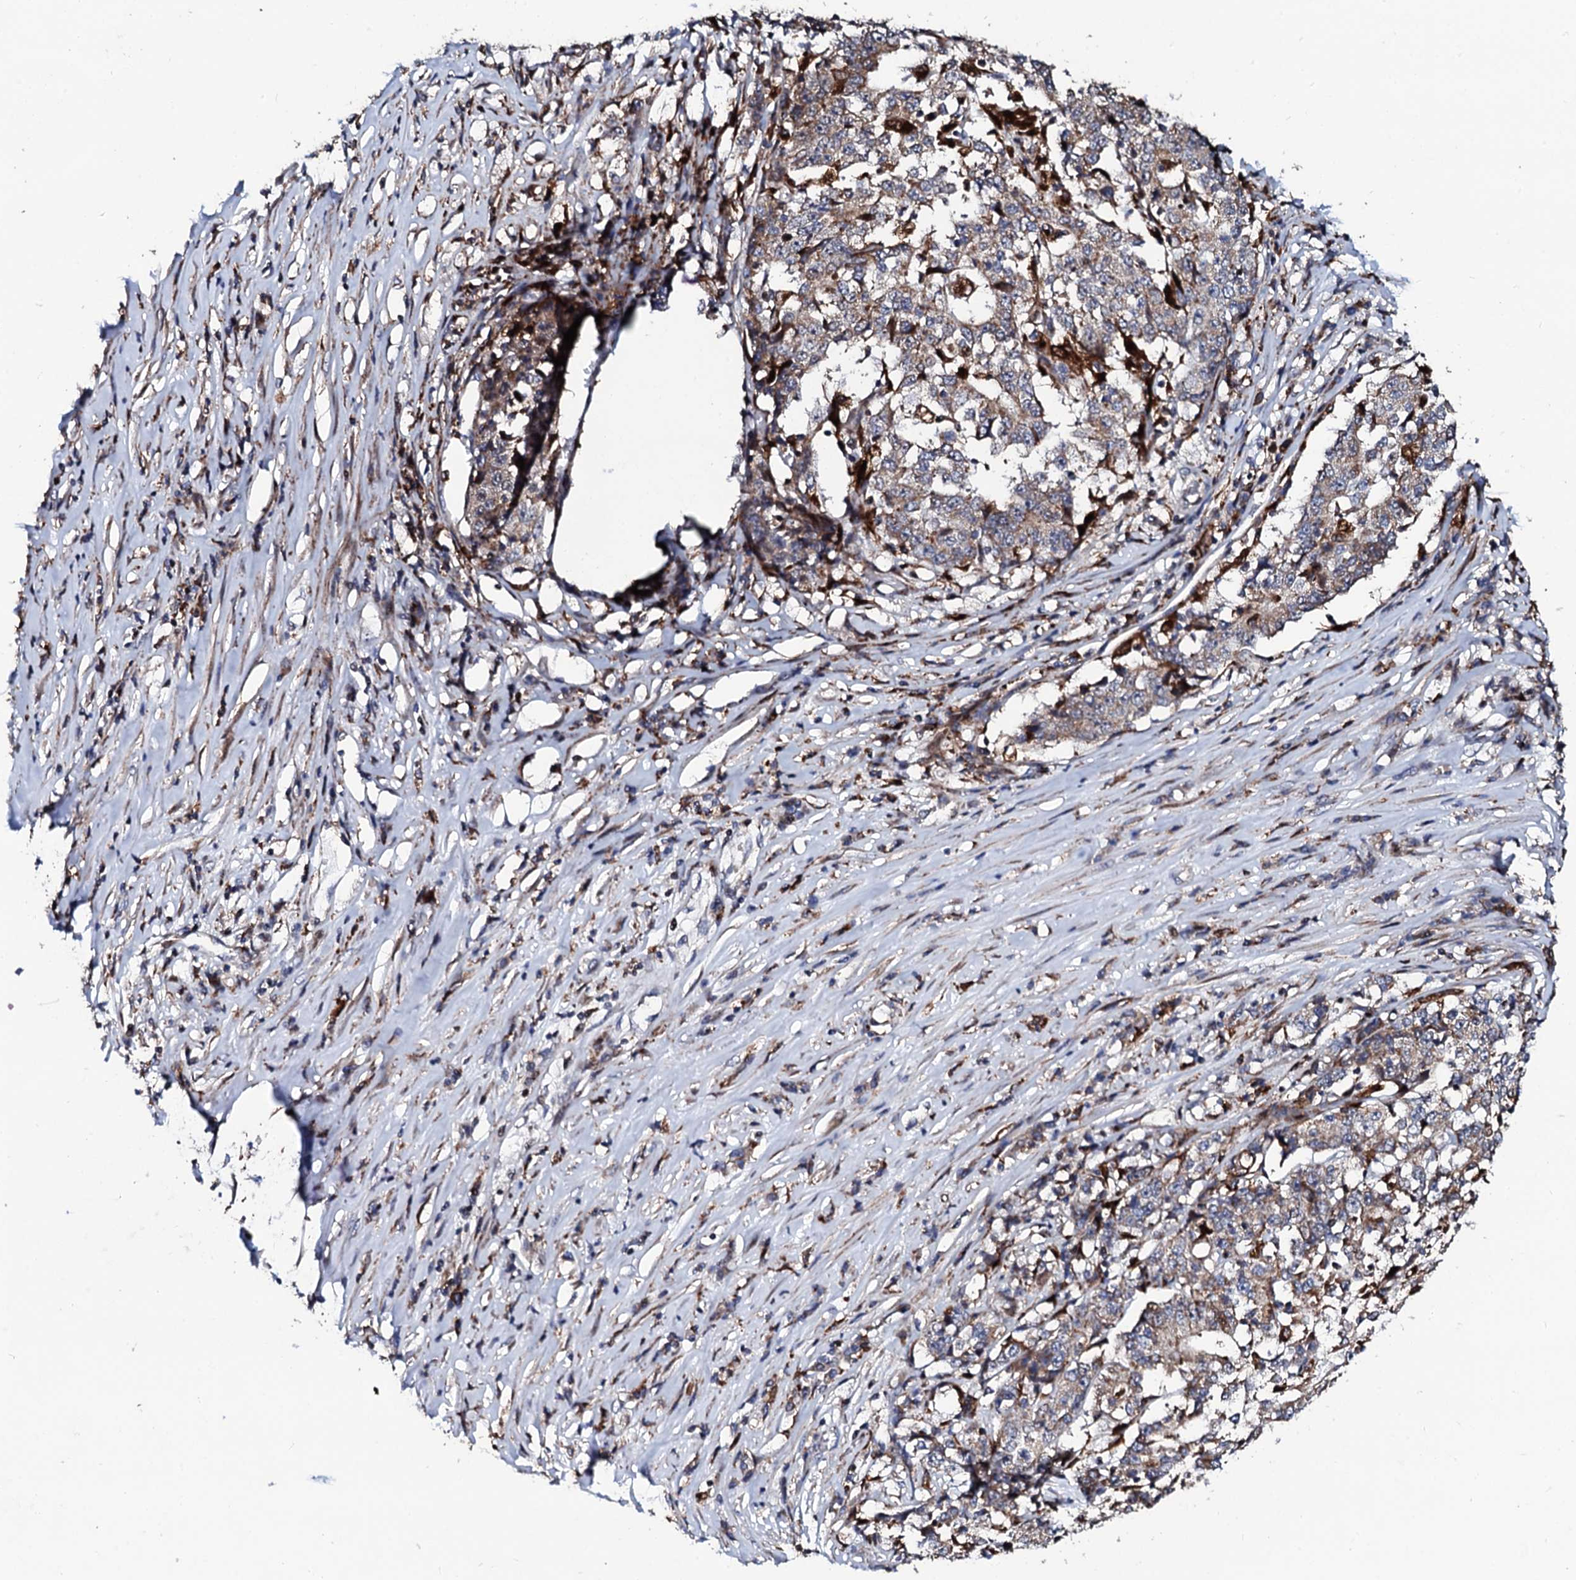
{"staining": {"intensity": "moderate", "quantity": "25%-75%", "location": "cytoplasmic/membranous"}, "tissue": "stomach cancer", "cell_type": "Tumor cells", "image_type": "cancer", "snomed": [{"axis": "morphology", "description": "Adenocarcinoma, NOS"}, {"axis": "topography", "description": "Stomach"}], "caption": "An immunohistochemistry (IHC) micrograph of neoplastic tissue is shown. Protein staining in brown highlights moderate cytoplasmic/membranous positivity in stomach cancer (adenocarcinoma) within tumor cells.", "gene": "TCIRG1", "patient": {"sex": "male", "age": 59}}